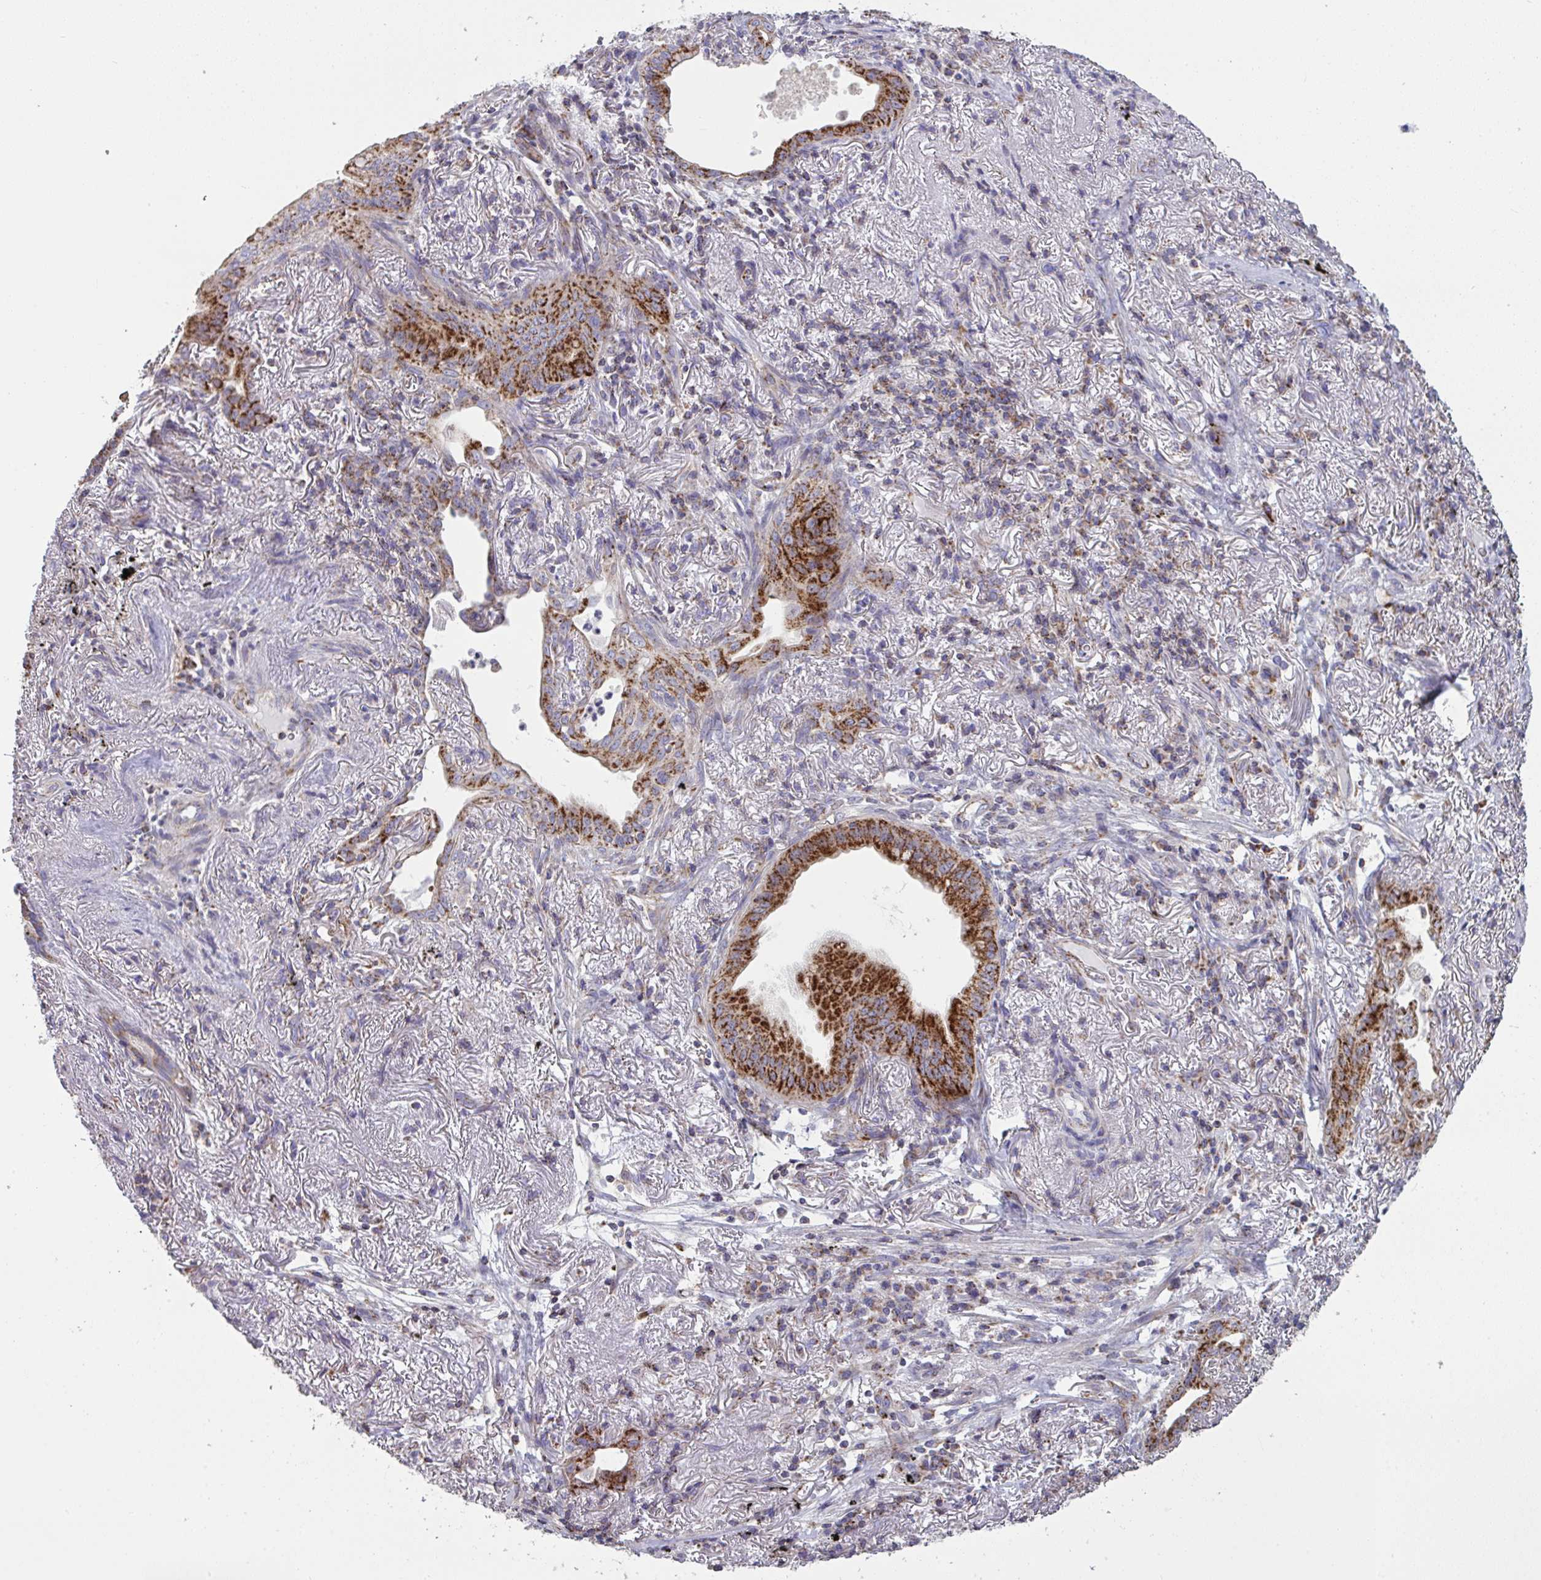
{"staining": {"intensity": "strong", "quantity": ">75%", "location": "cytoplasmic/membranous"}, "tissue": "lung cancer", "cell_type": "Tumor cells", "image_type": "cancer", "snomed": [{"axis": "morphology", "description": "Adenocarcinoma, NOS"}, {"axis": "topography", "description": "Lung"}], "caption": "The micrograph displays a brown stain indicating the presence of a protein in the cytoplasmic/membranous of tumor cells in adenocarcinoma (lung). (brown staining indicates protein expression, while blue staining denotes nuclei).", "gene": "MICOS10", "patient": {"sex": "male", "age": 77}}